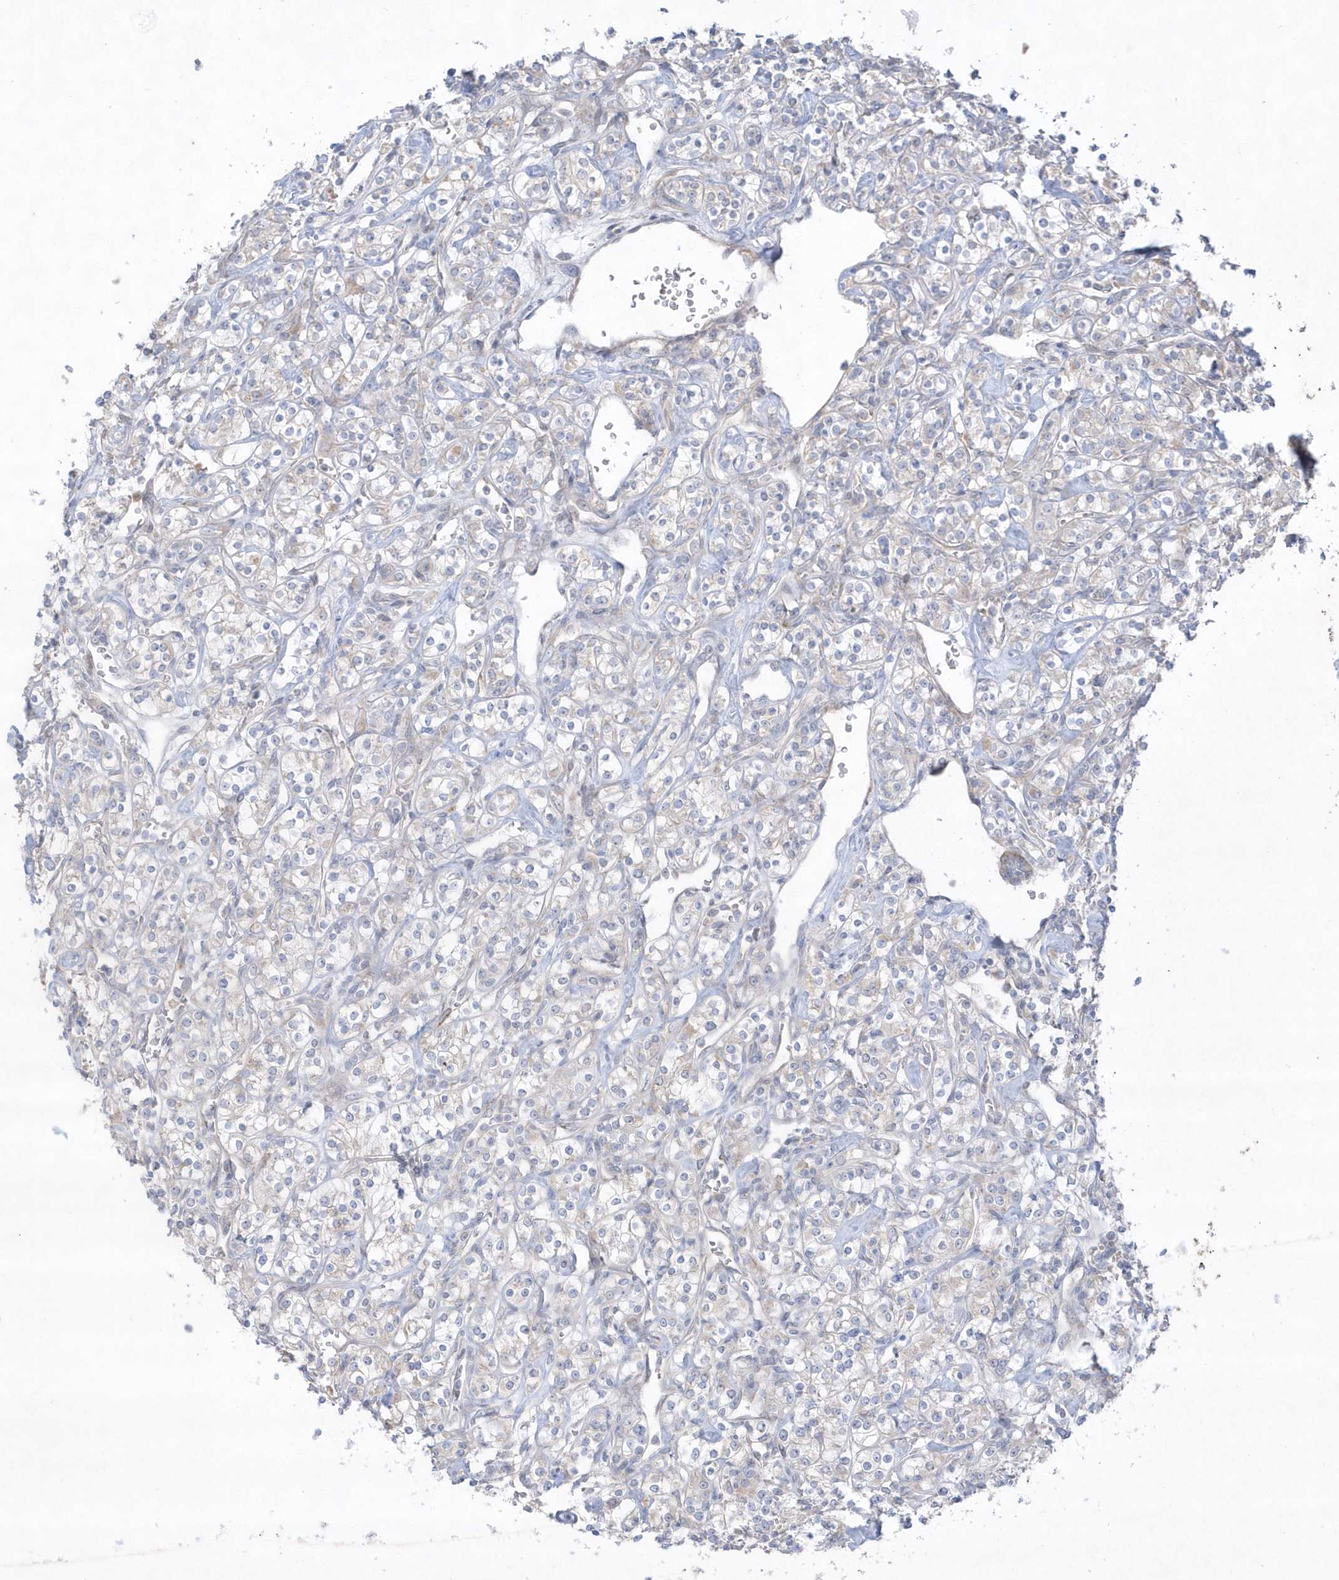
{"staining": {"intensity": "negative", "quantity": "none", "location": "none"}, "tissue": "renal cancer", "cell_type": "Tumor cells", "image_type": "cancer", "snomed": [{"axis": "morphology", "description": "Adenocarcinoma, NOS"}, {"axis": "topography", "description": "Kidney"}], "caption": "This is an immunohistochemistry (IHC) image of human renal cancer (adenocarcinoma). There is no positivity in tumor cells.", "gene": "LARS1", "patient": {"sex": "male", "age": 77}}